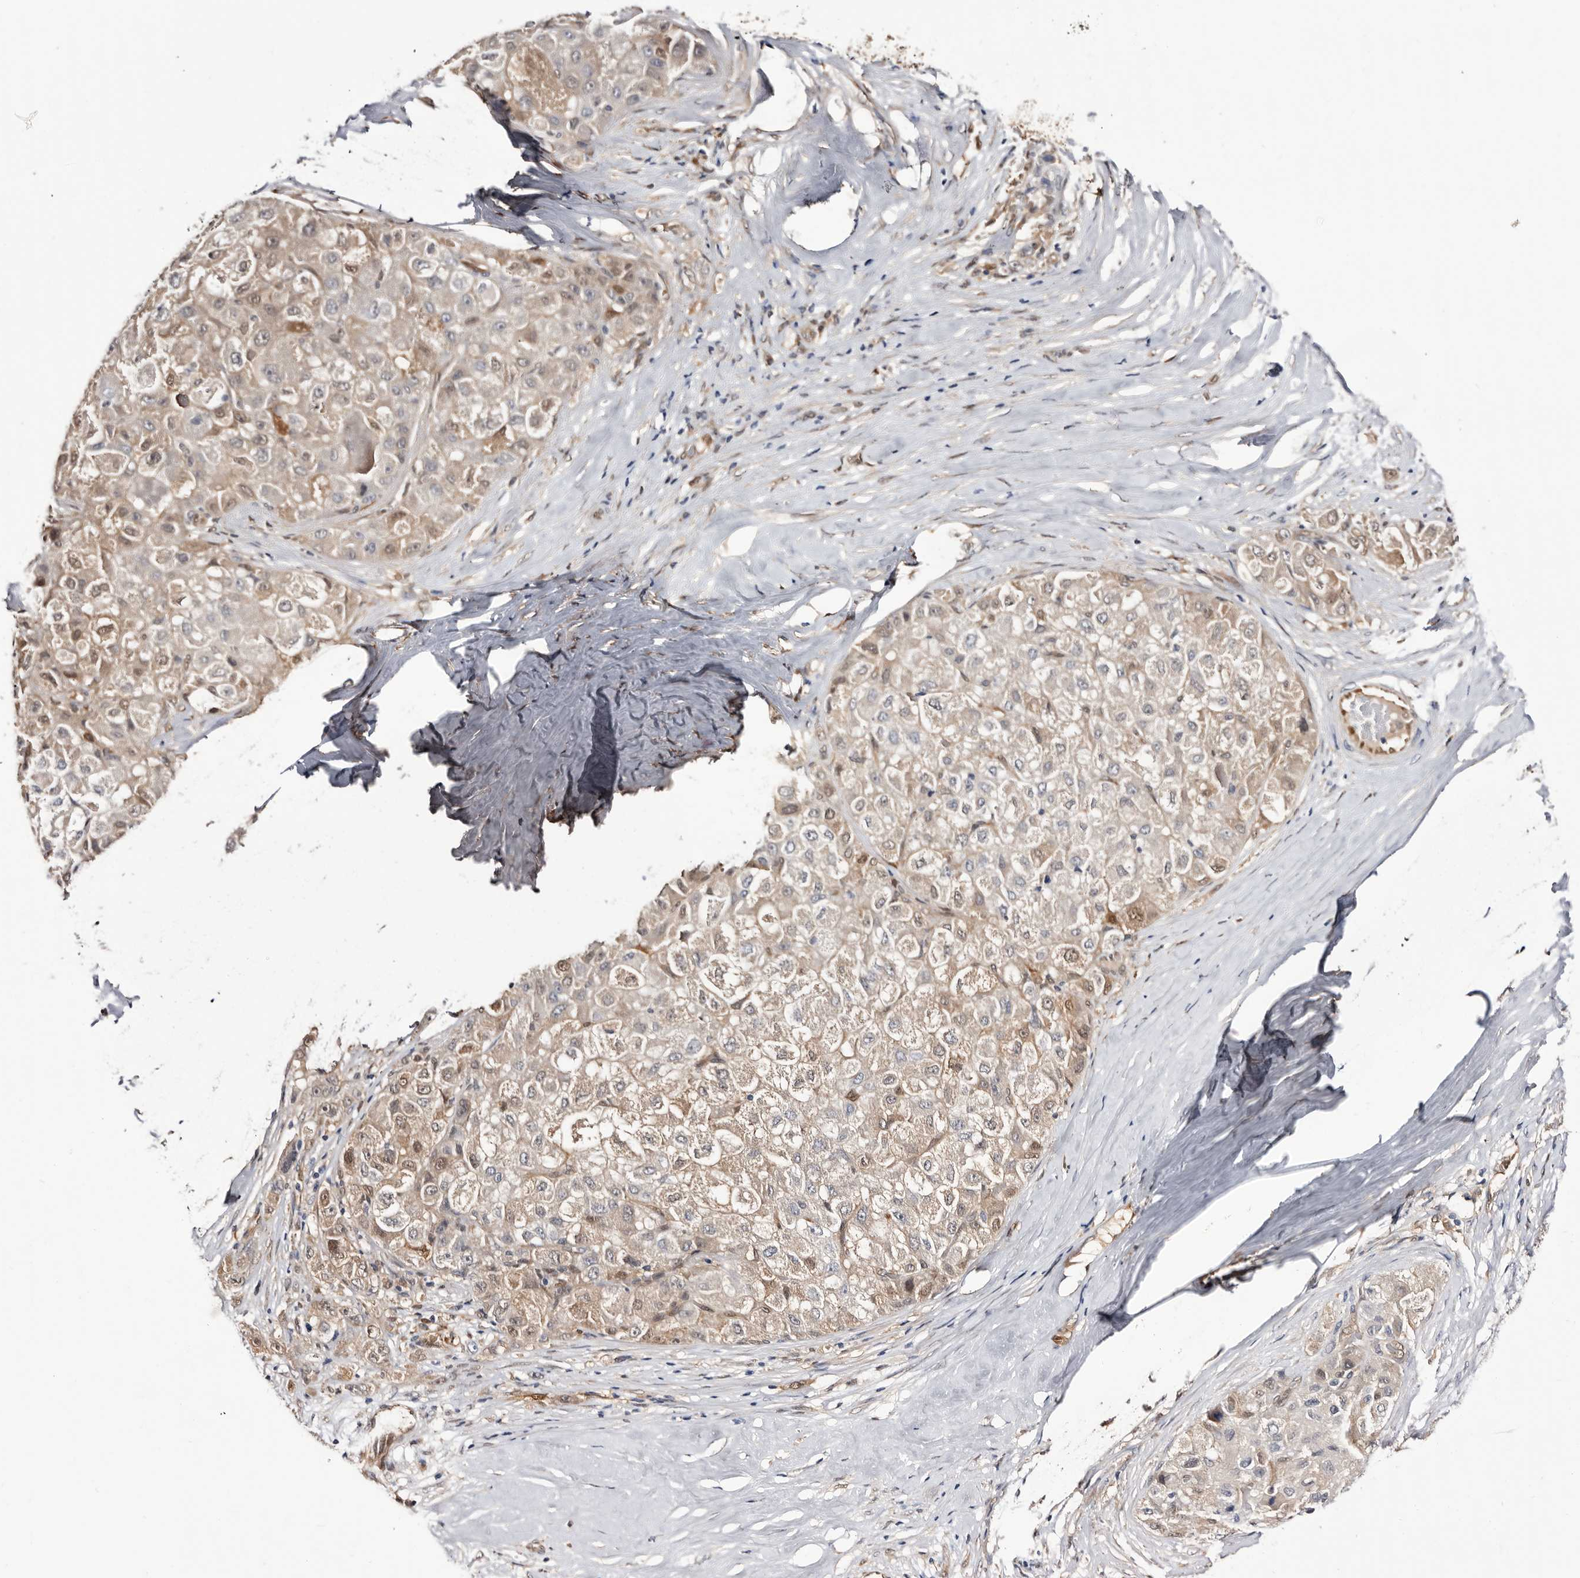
{"staining": {"intensity": "weak", "quantity": "25%-75%", "location": "cytoplasmic/membranous"}, "tissue": "liver cancer", "cell_type": "Tumor cells", "image_type": "cancer", "snomed": [{"axis": "morphology", "description": "Carcinoma, Hepatocellular, NOS"}, {"axis": "topography", "description": "Liver"}], "caption": "A brown stain highlights weak cytoplasmic/membranous expression of a protein in liver cancer tumor cells. (brown staining indicates protein expression, while blue staining denotes nuclei).", "gene": "TP53I3", "patient": {"sex": "male", "age": 80}}